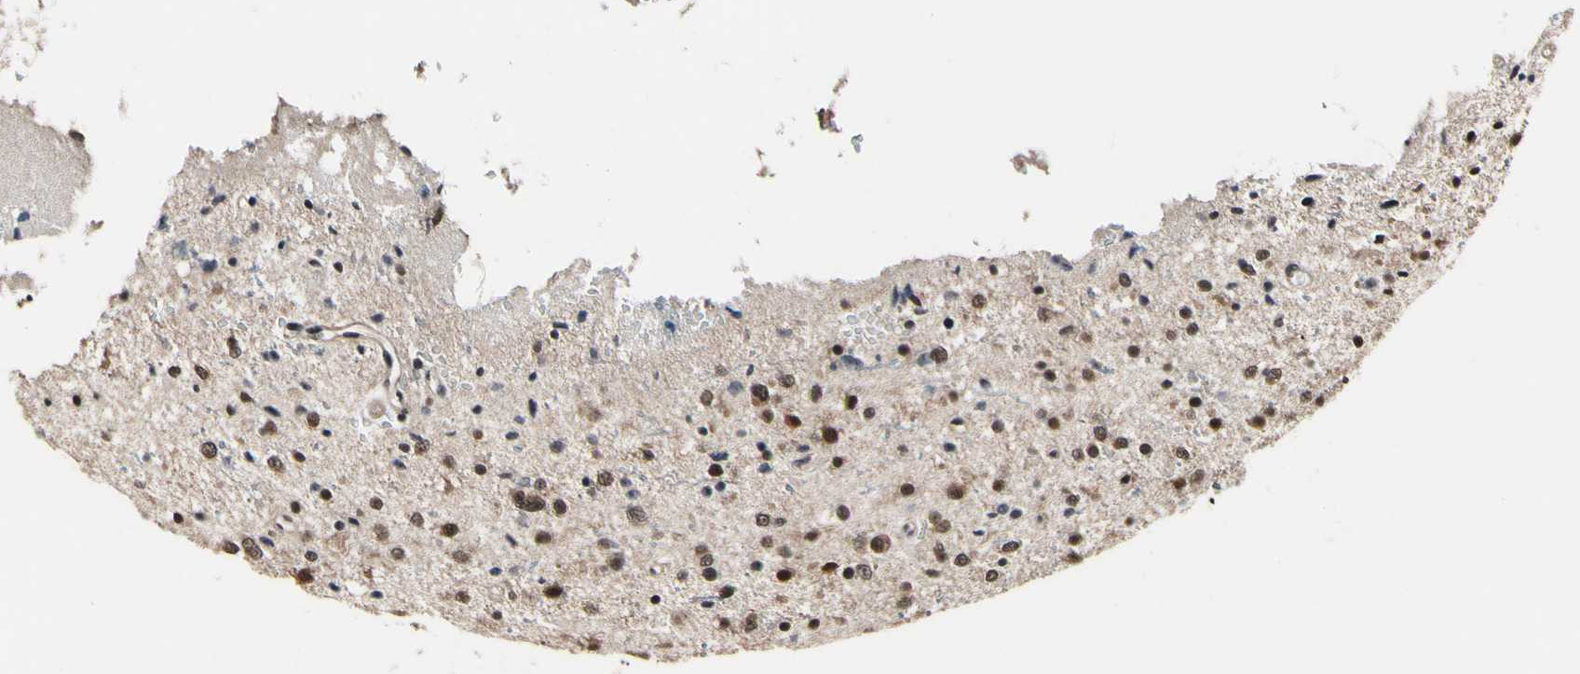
{"staining": {"intensity": "weak", "quantity": "25%-75%", "location": "cytoplasmic/membranous,nuclear"}, "tissue": "glioma", "cell_type": "Tumor cells", "image_type": "cancer", "snomed": [{"axis": "morphology", "description": "Glioma, malignant, Low grade"}, {"axis": "topography", "description": "Brain"}], "caption": "IHC histopathology image of human glioma stained for a protein (brown), which displays low levels of weak cytoplasmic/membranous and nuclear staining in about 25%-75% of tumor cells.", "gene": "PSMD10", "patient": {"sex": "female", "age": 37}}